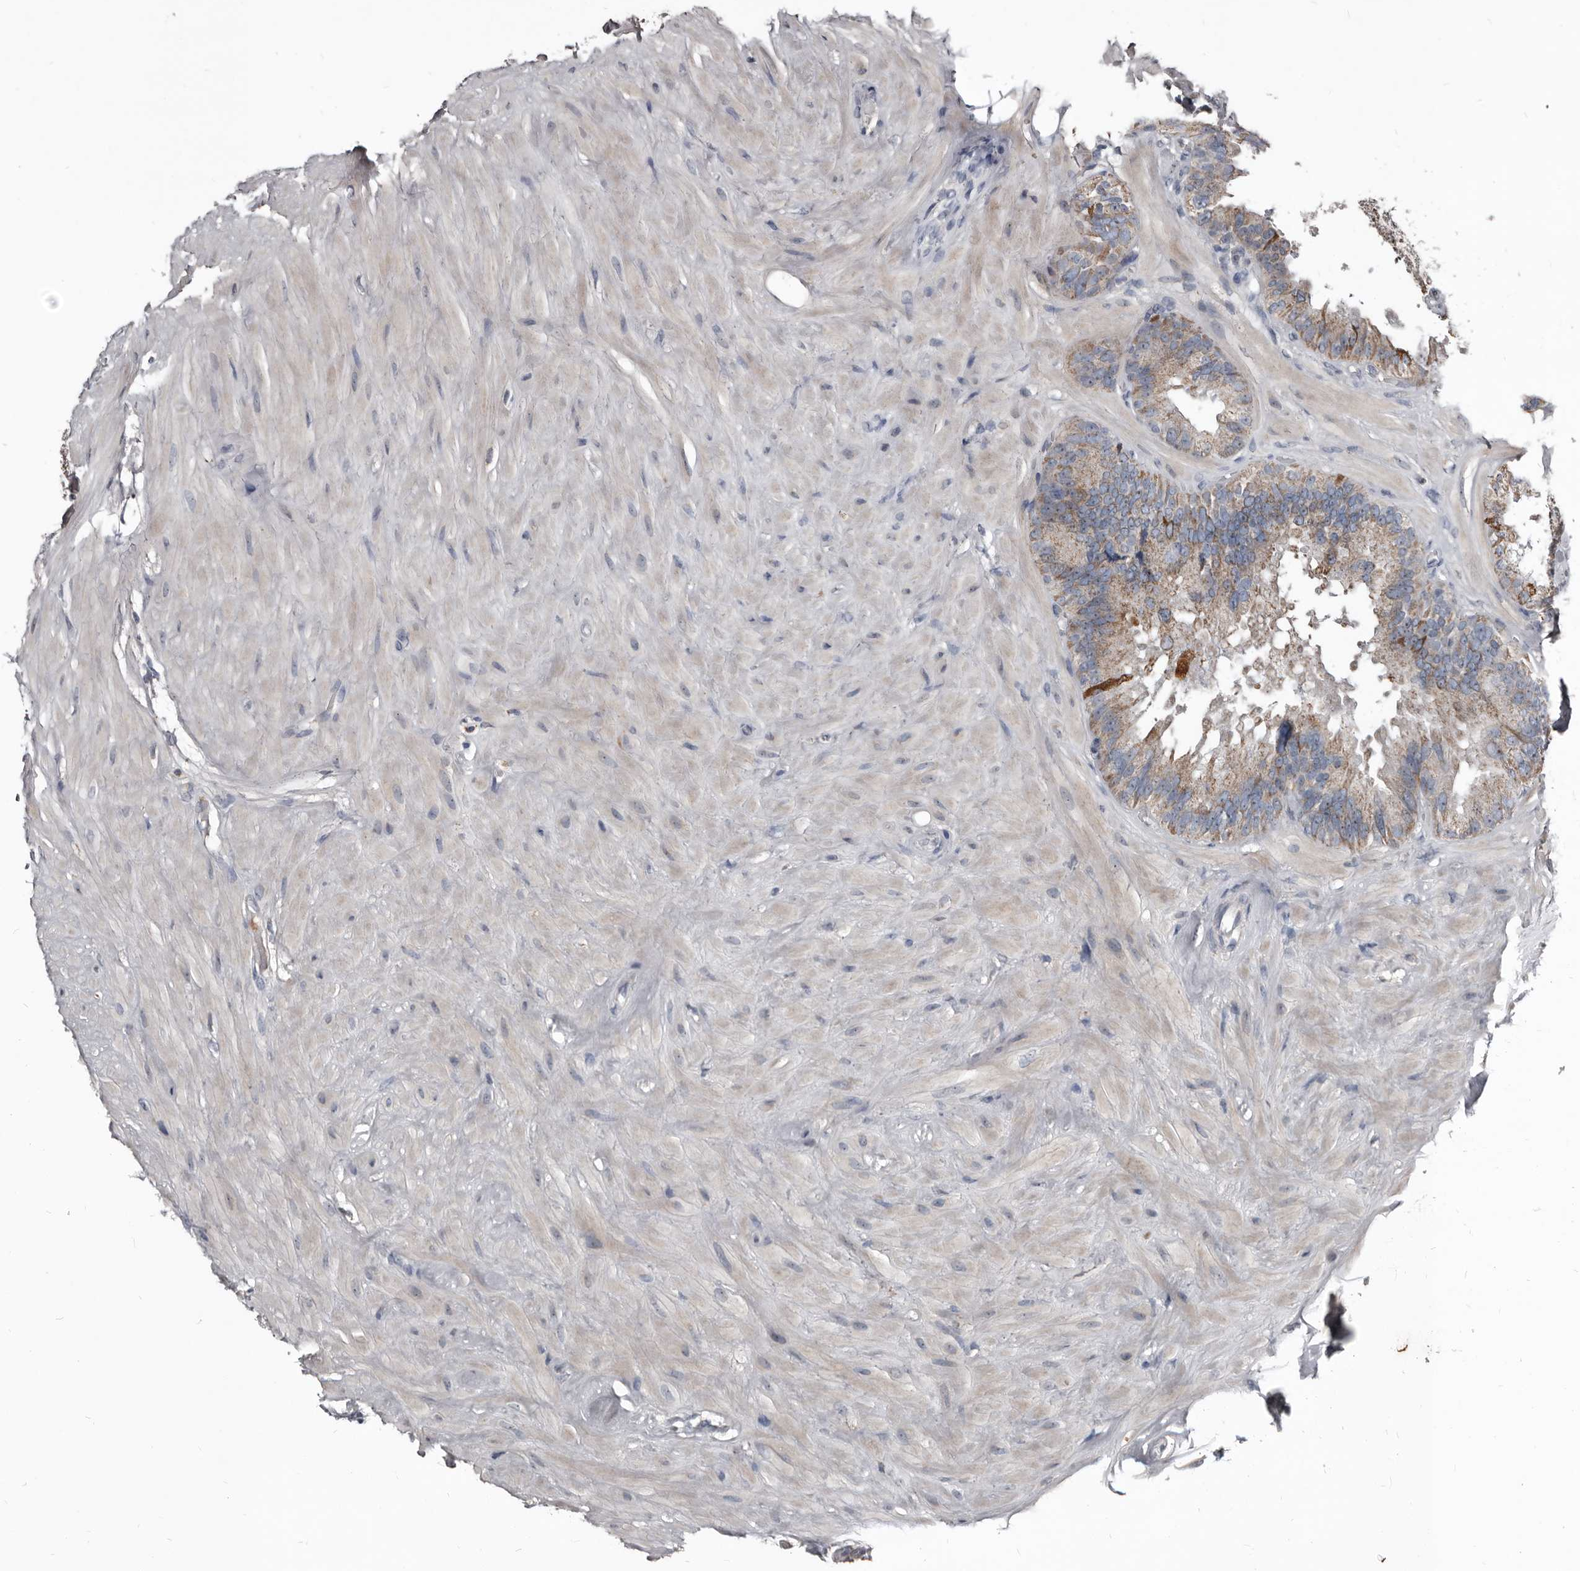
{"staining": {"intensity": "moderate", "quantity": "25%-75%", "location": "cytoplasmic/membranous"}, "tissue": "seminal vesicle", "cell_type": "Glandular cells", "image_type": "normal", "snomed": [{"axis": "morphology", "description": "Normal tissue, NOS"}, {"axis": "topography", "description": "Seminal veicle"}], "caption": "A high-resolution image shows IHC staining of unremarkable seminal vesicle, which shows moderate cytoplasmic/membranous staining in approximately 25%-75% of glandular cells. Using DAB (brown) and hematoxylin (blue) stains, captured at high magnification using brightfield microscopy.", "gene": "GREB1", "patient": {"sex": "male", "age": 80}}